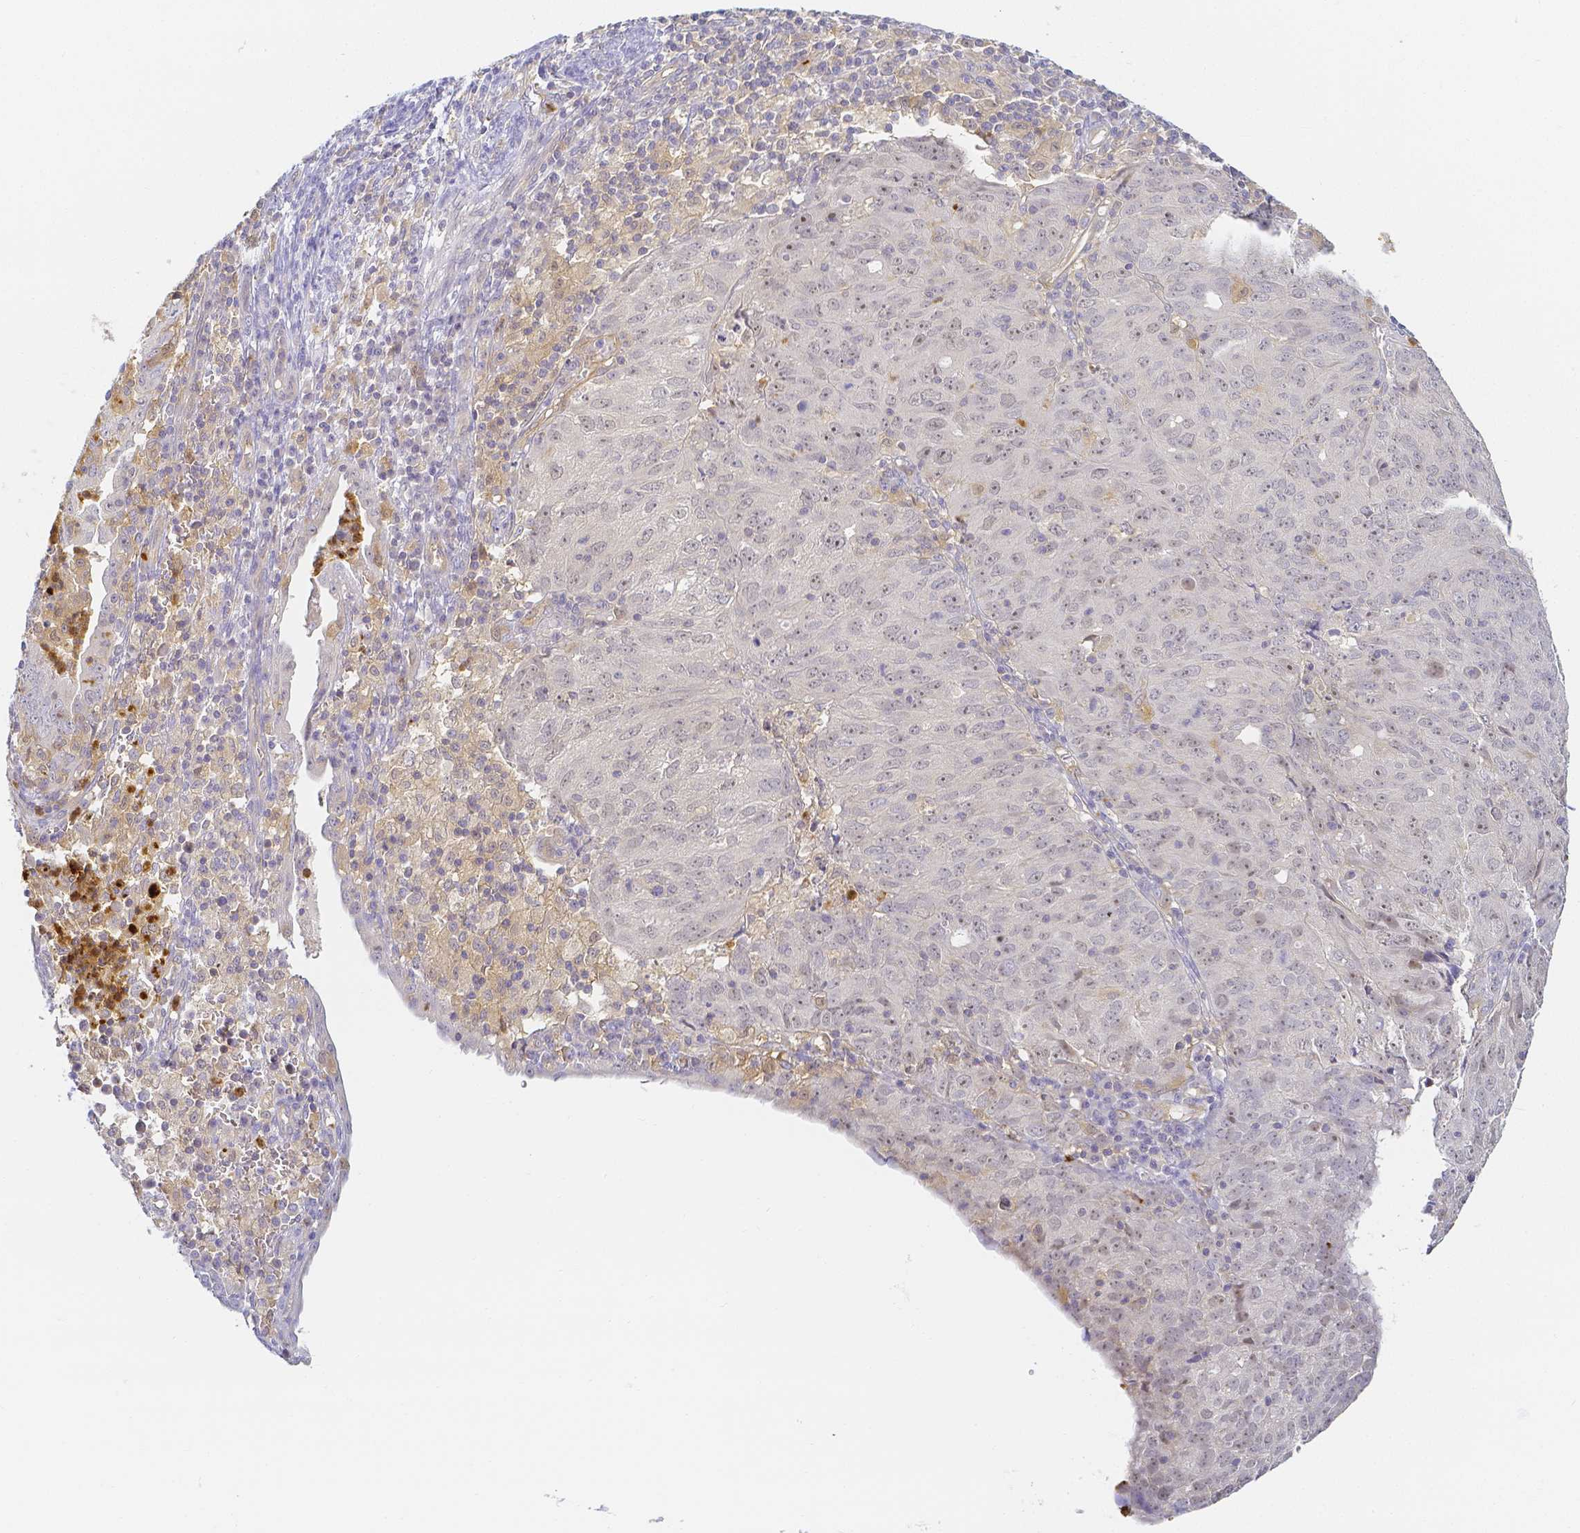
{"staining": {"intensity": "moderate", "quantity": "<25%", "location": "nuclear"}, "tissue": "cervical cancer", "cell_type": "Tumor cells", "image_type": "cancer", "snomed": [{"axis": "morphology", "description": "Adenocarcinoma, NOS"}, {"axis": "topography", "description": "Cervix"}], "caption": "This is an image of IHC staining of adenocarcinoma (cervical), which shows moderate expression in the nuclear of tumor cells.", "gene": "KCNH1", "patient": {"sex": "female", "age": 56}}